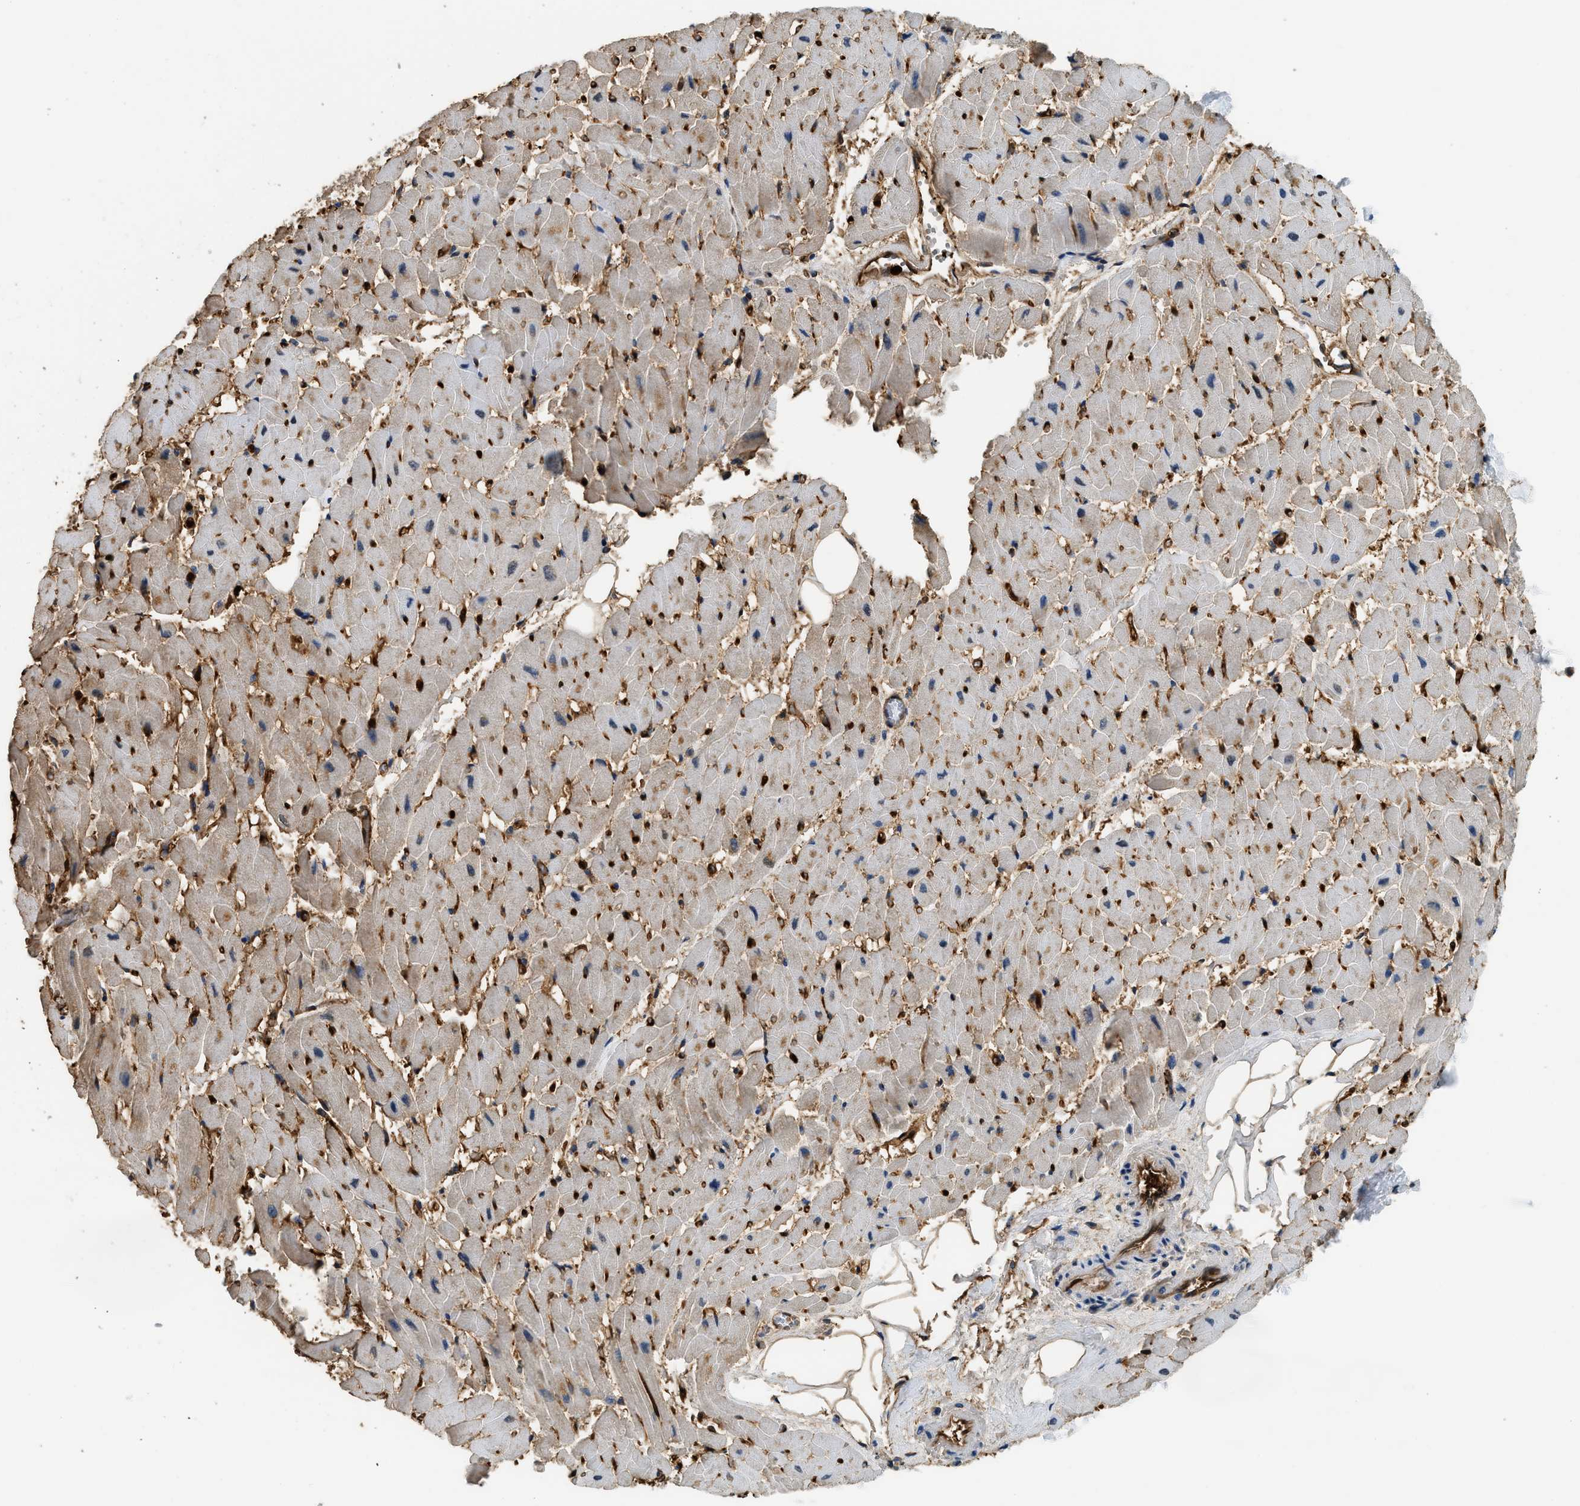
{"staining": {"intensity": "weak", "quantity": "25%-75%", "location": "cytoplasmic/membranous"}, "tissue": "heart muscle", "cell_type": "Cardiomyocytes", "image_type": "normal", "snomed": [{"axis": "morphology", "description": "Normal tissue, NOS"}, {"axis": "topography", "description": "Heart"}], "caption": "Protein expression analysis of normal human heart muscle reveals weak cytoplasmic/membranous positivity in about 25%-75% of cardiomyocytes. (IHC, brightfield microscopy, high magnification).", "gene": "ANXA3", "patient": {"sex": "female", "age": 19}}